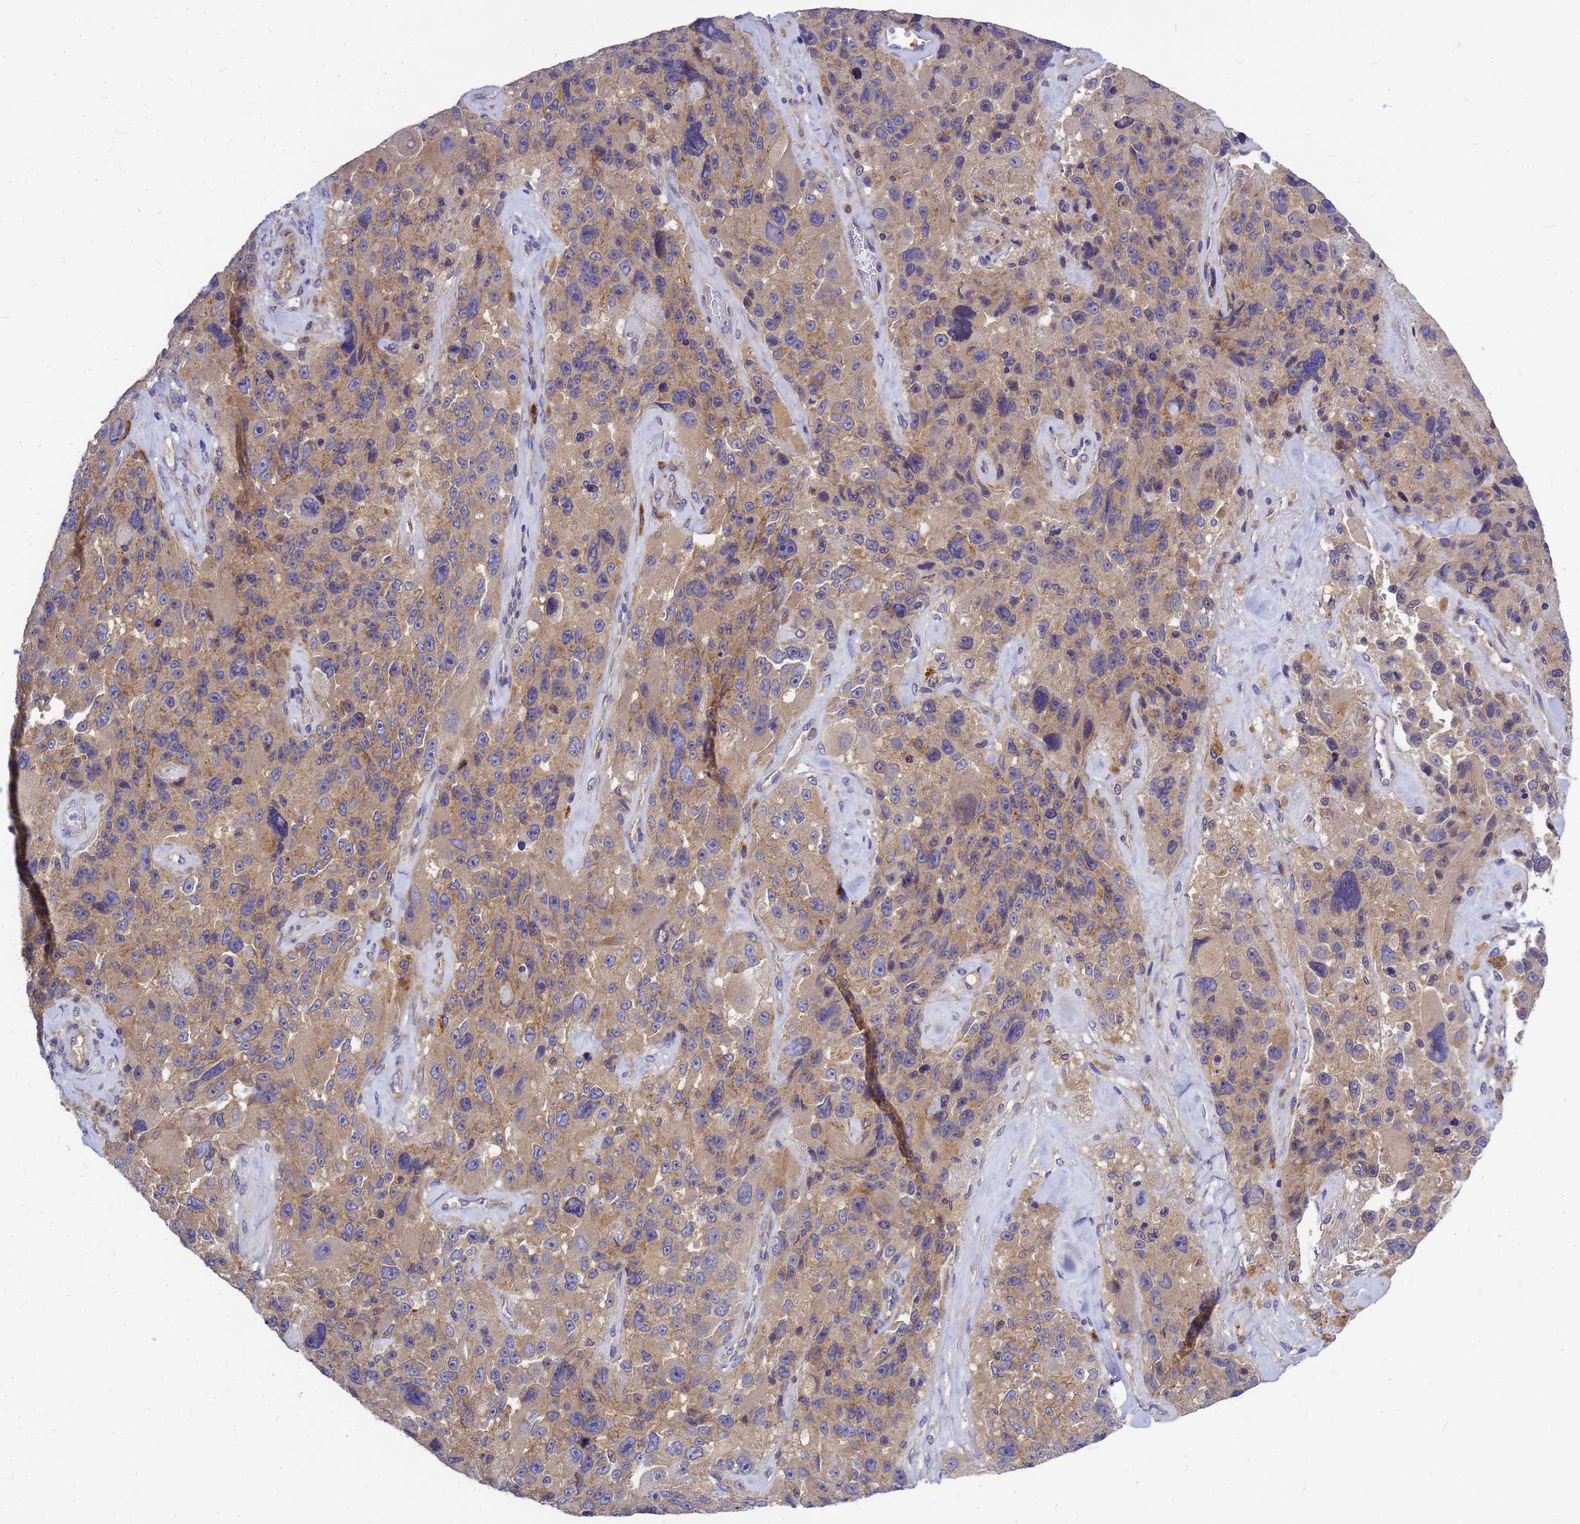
{"staining": {"intensity": "weak", "quantity": ">75%", "location": "cytoplasmic/membranous"}, "tissue": "melanoma", "cell_type": "Tumor cells", "image_type": "cancer", "snomed": [{"axis": "morphology", "description": "Malignant melanoma, Metastatic site"}, {"axis": "topography", "description": "Lymph node"}], "caption": "Immunohistochemical staining of melanoma reveals low levels of weak cytoplasmic/membranous expression in about >75% of tumor cells.", "gene": "FBXW5", "patient": {"sex": "male", "age": 62}}